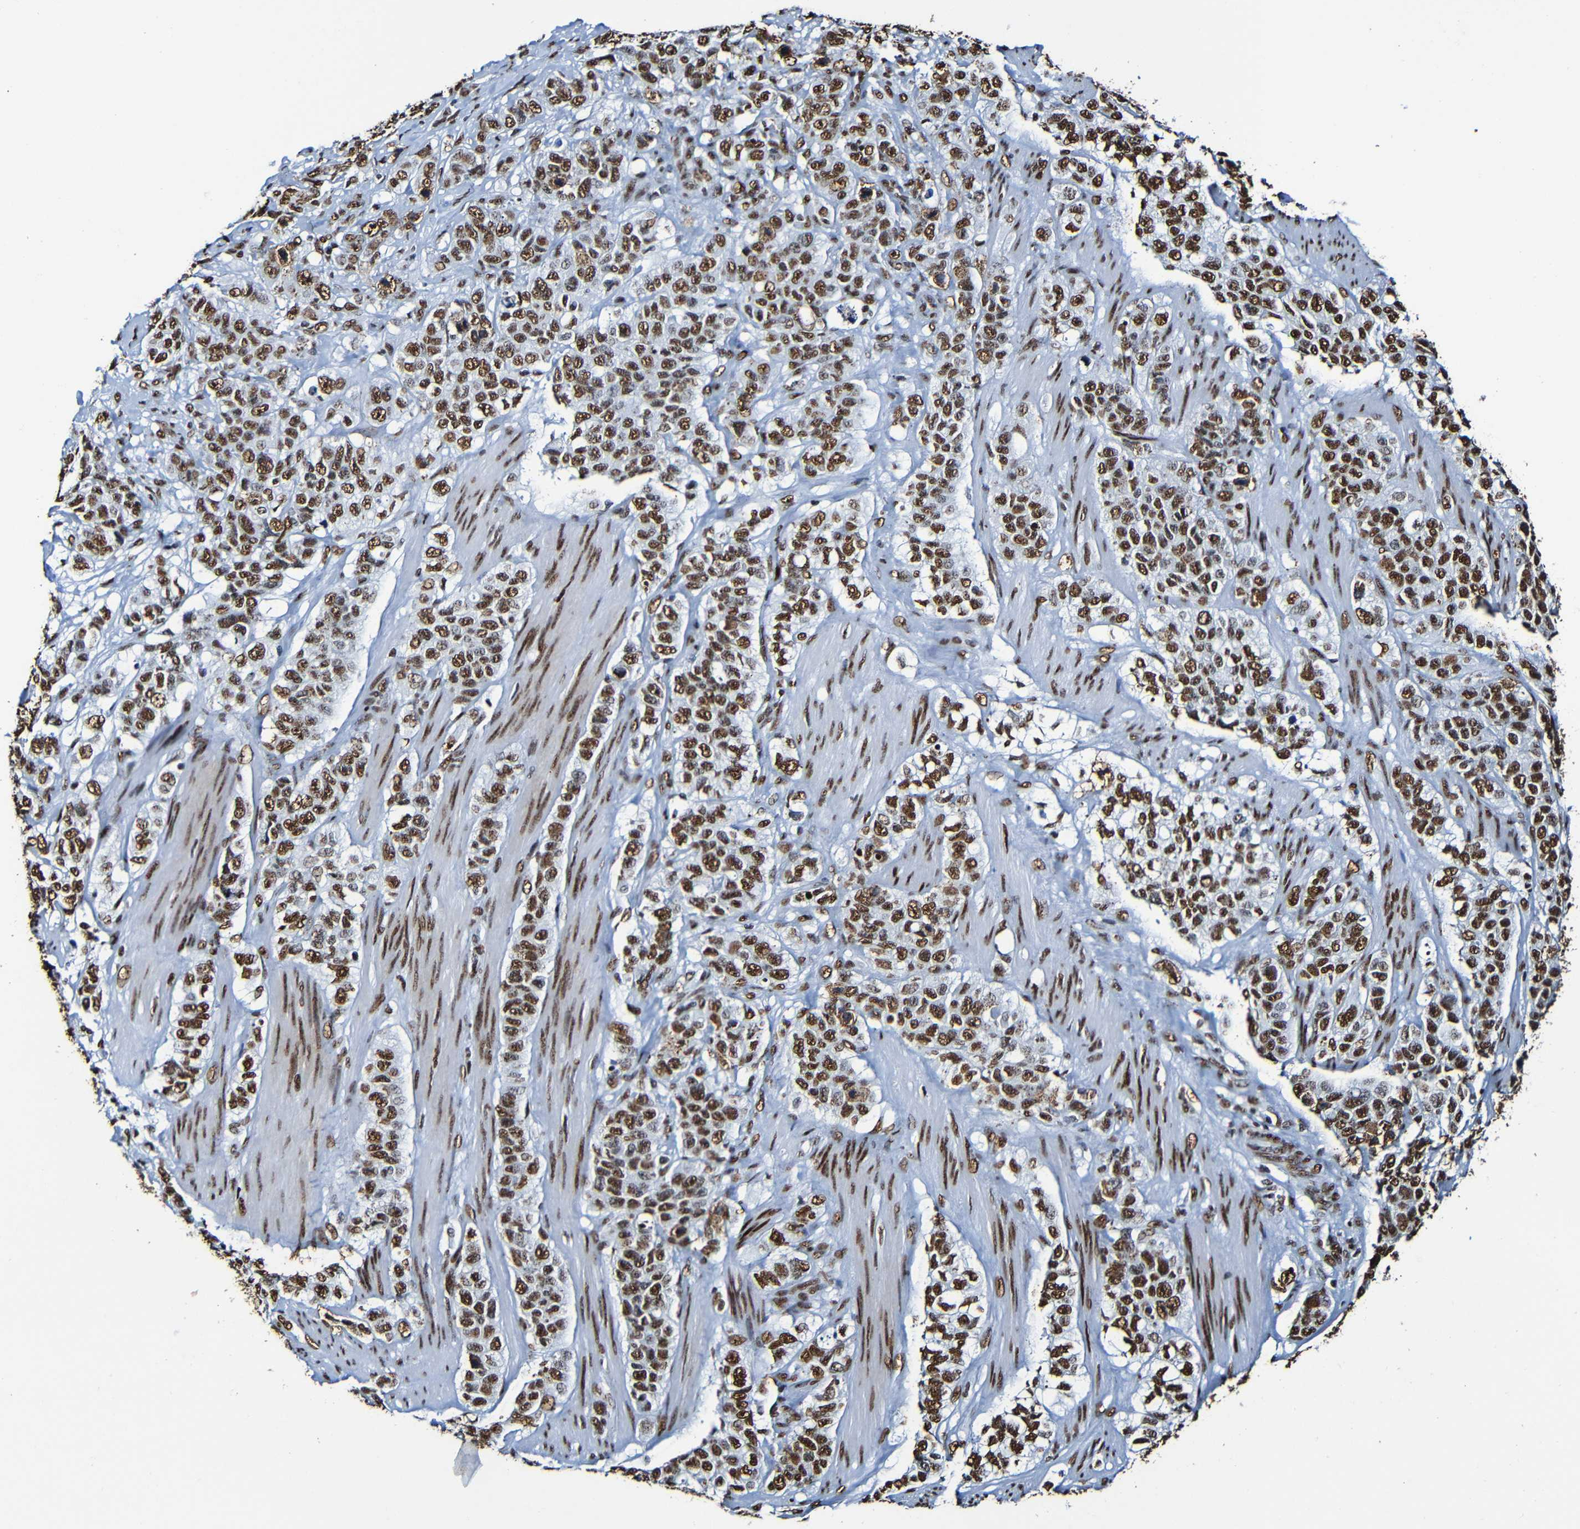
{"staining": {"intensity": "strong", "quantity": ">75%", "location": "nuclear"}, "tissue": "stomach cancer", "cell_type": "Tumor cells", "image_type": "cancer", "snomed": [{"axis": "morphology", "description": "Adenocarcinoma, NOS"}, {"axis": "topography", "description": "Stomach"}], "caption": "Brown immunohistochemical staining in stomach adenocarcinoma shows strong nuclear staining in about >75% of tumor cells.", "gene": "SRSF3", "patient": {"sex": "male", "age": 48}}